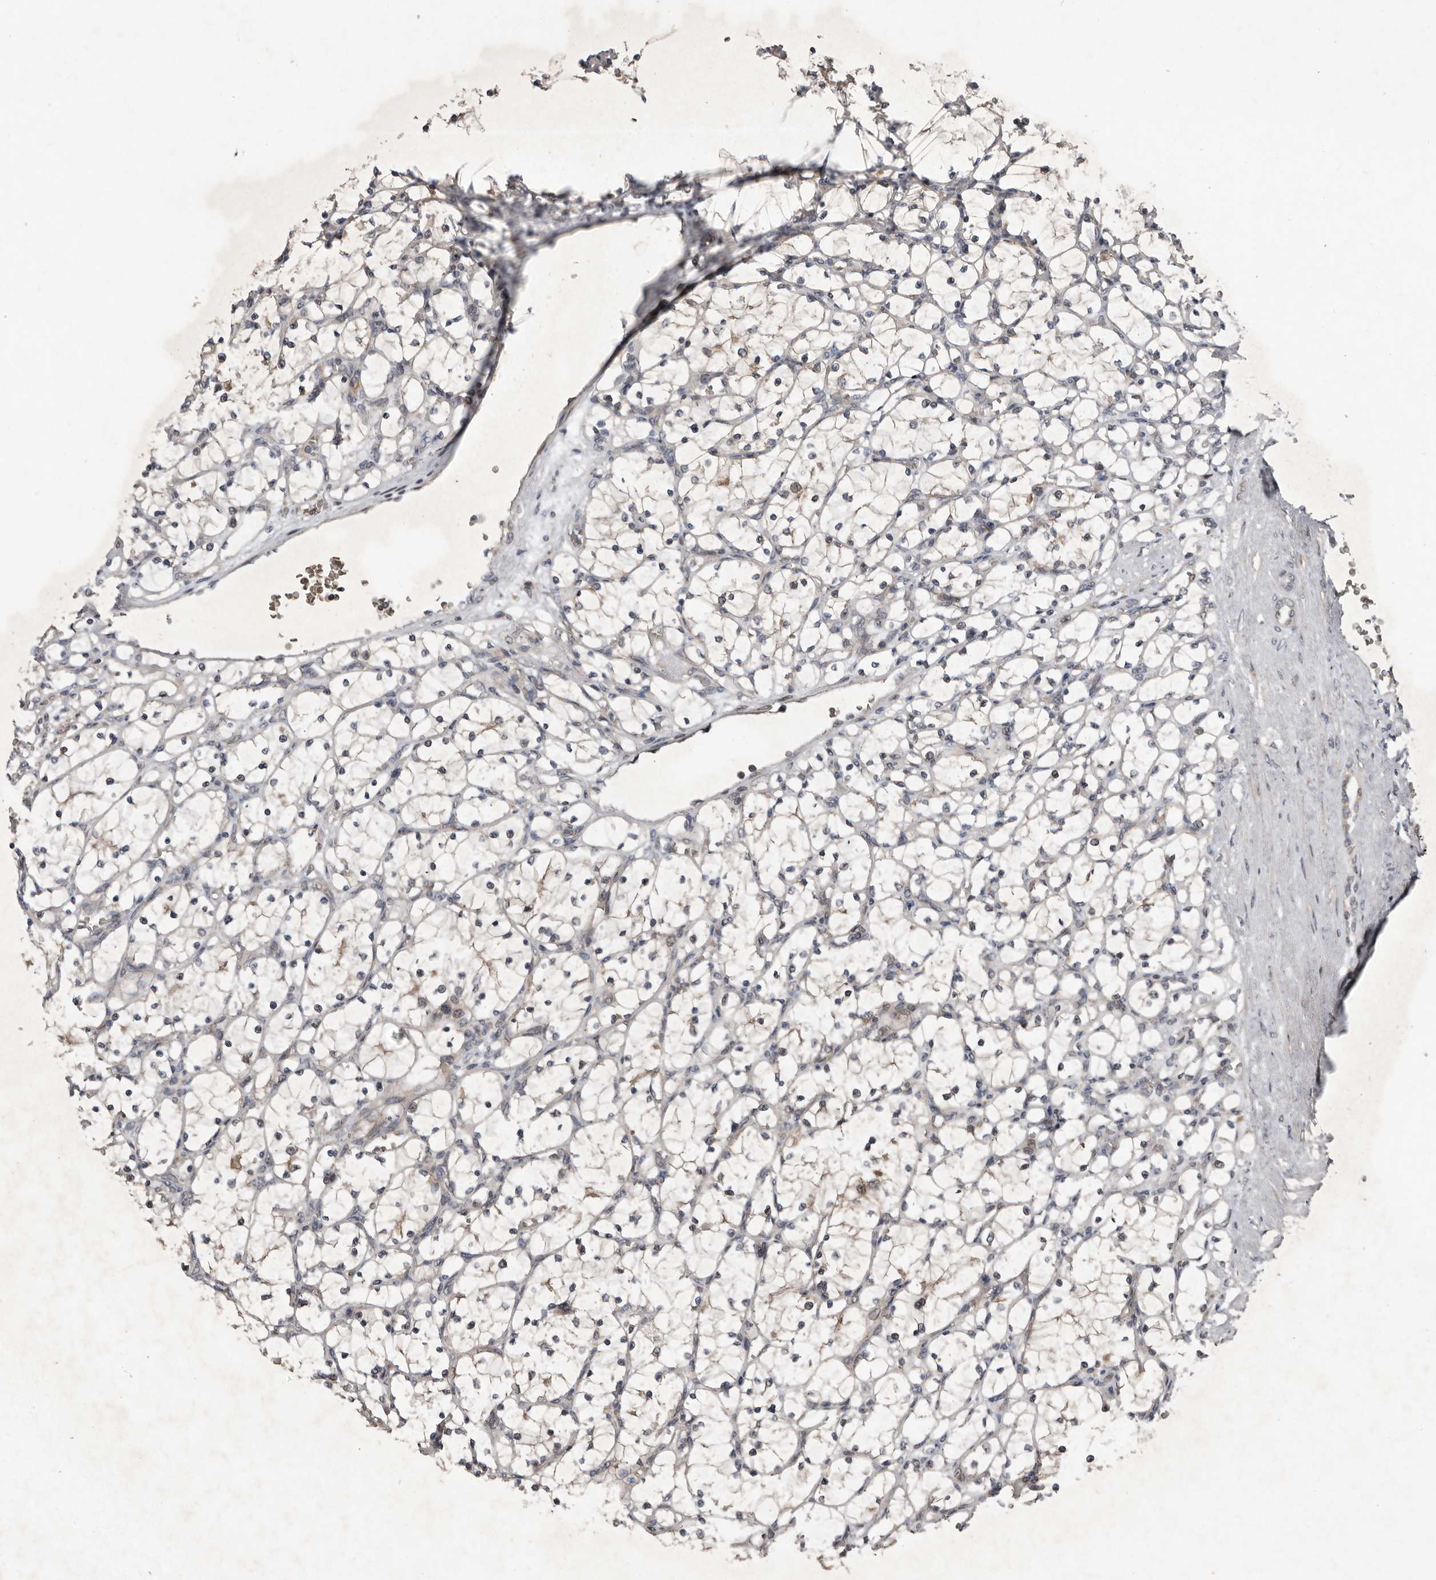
{"staining": {"intensity": "negative", "quantity": "none", "location": "none"}, "tissue": "renal cancer", "cell_type": "Tumor cells", "image_type": "cancer", "snomed": [{"axis": "morphology", "description": "Adenocarcinoma, NOS"}, {"axis": "topography", "description": "Kidney"}], "caption": "This is an immunohistochemistry photomicrograph of human renal cancer (adenocarcinoma). There is no staining in tumor cells.", "gene": "CHML", "patient": {"sex": "female", "age": 69}}